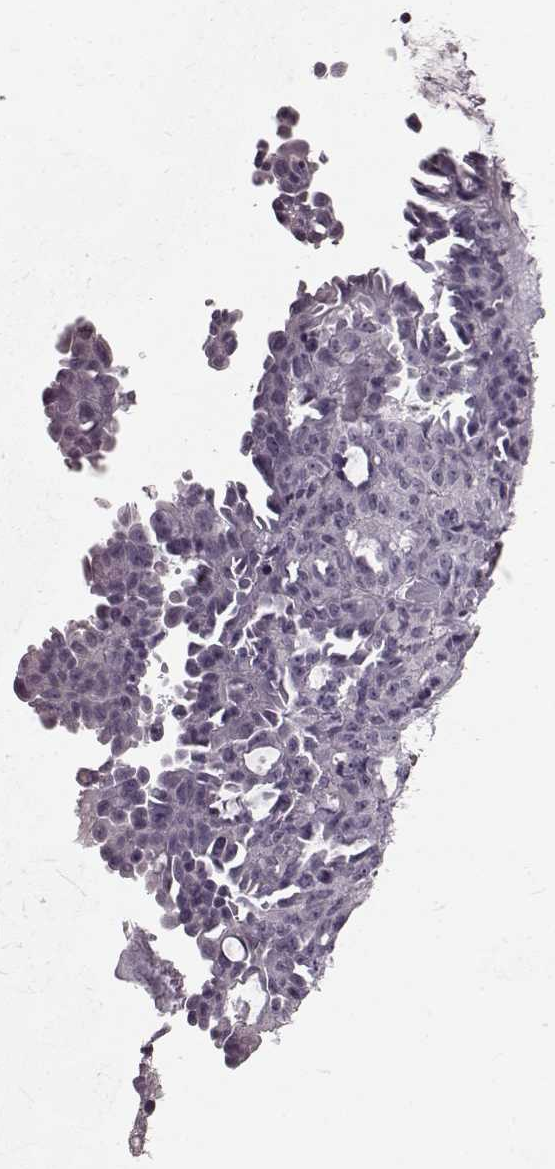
{"staining": {"intensity": "negative", "quantity": "none", "location": "none"}, "tissue": "ovarian cancer", "cell_type": "Tumor cells", "image_type": "cancer", "snomed": [{"axis": "morphology", "description": "Cystadenocarcinoma, serous, NOS"}, {"axis": "topography", "description": "Ovary"}], "caption": "IHC of ovarian serous cystadenocarcinoma displays no staining in tumor cells.", "gene": "CST7", "patient": {"sex": "female", "age": 71}}